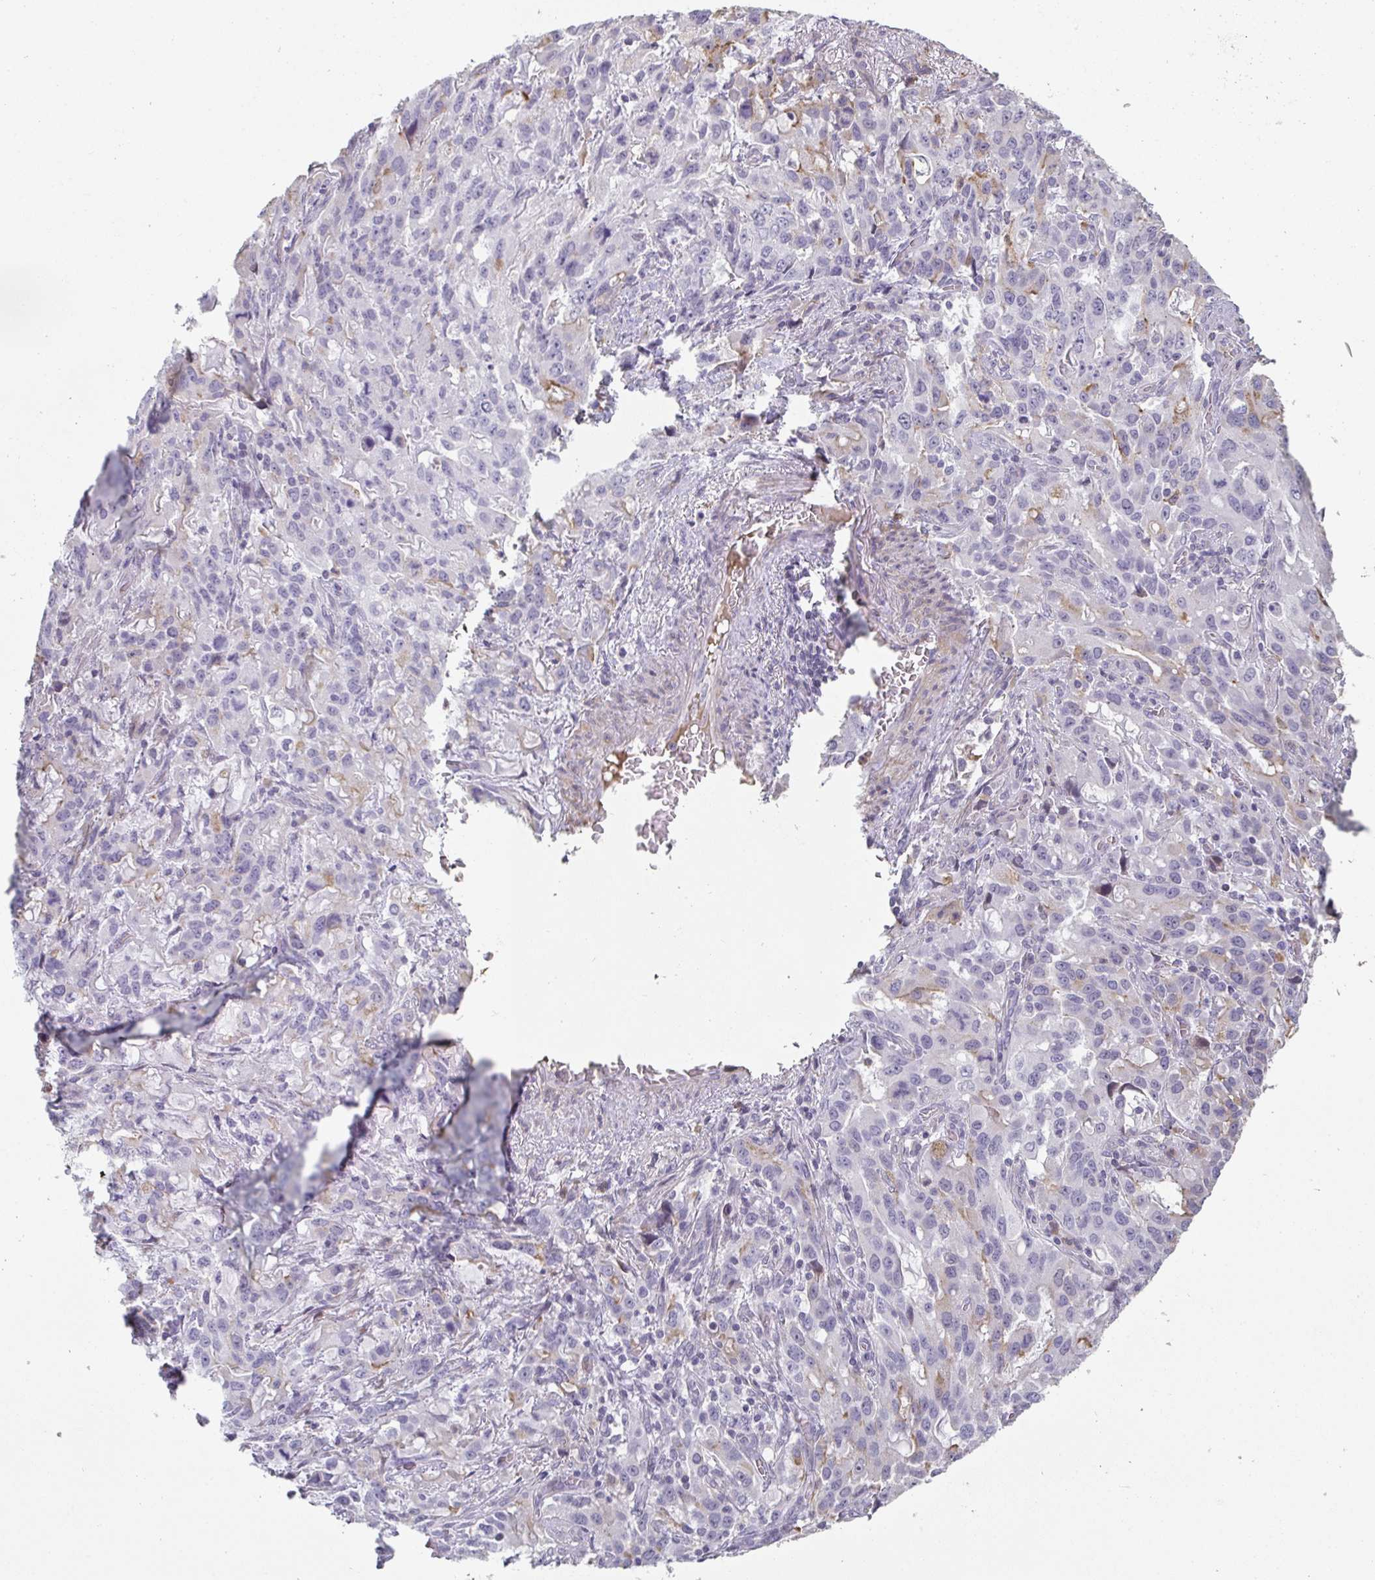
{"staining": {"intensity": "moderate", "quantity": "<25%", "location": "cytoplasmic/membranous"}, "tissue": "stomach cancer", "cell_type": "Tumor cells", "image_type": "cancer", "snomed": [{"axis": "morphology", "description": "Adenocarcinoma, NOS"}, {"axis": "topography", "description": "Stomach, upper"}], "caption": "Adenocarcinoma (stomach) was stained to show a protein in brown. There is low levels of moderate cytoplasmic/membranous expression in approximately <25% of tumor cells.", "gene": "A1CF", "patient": {"sex": "male", "age": 85}}